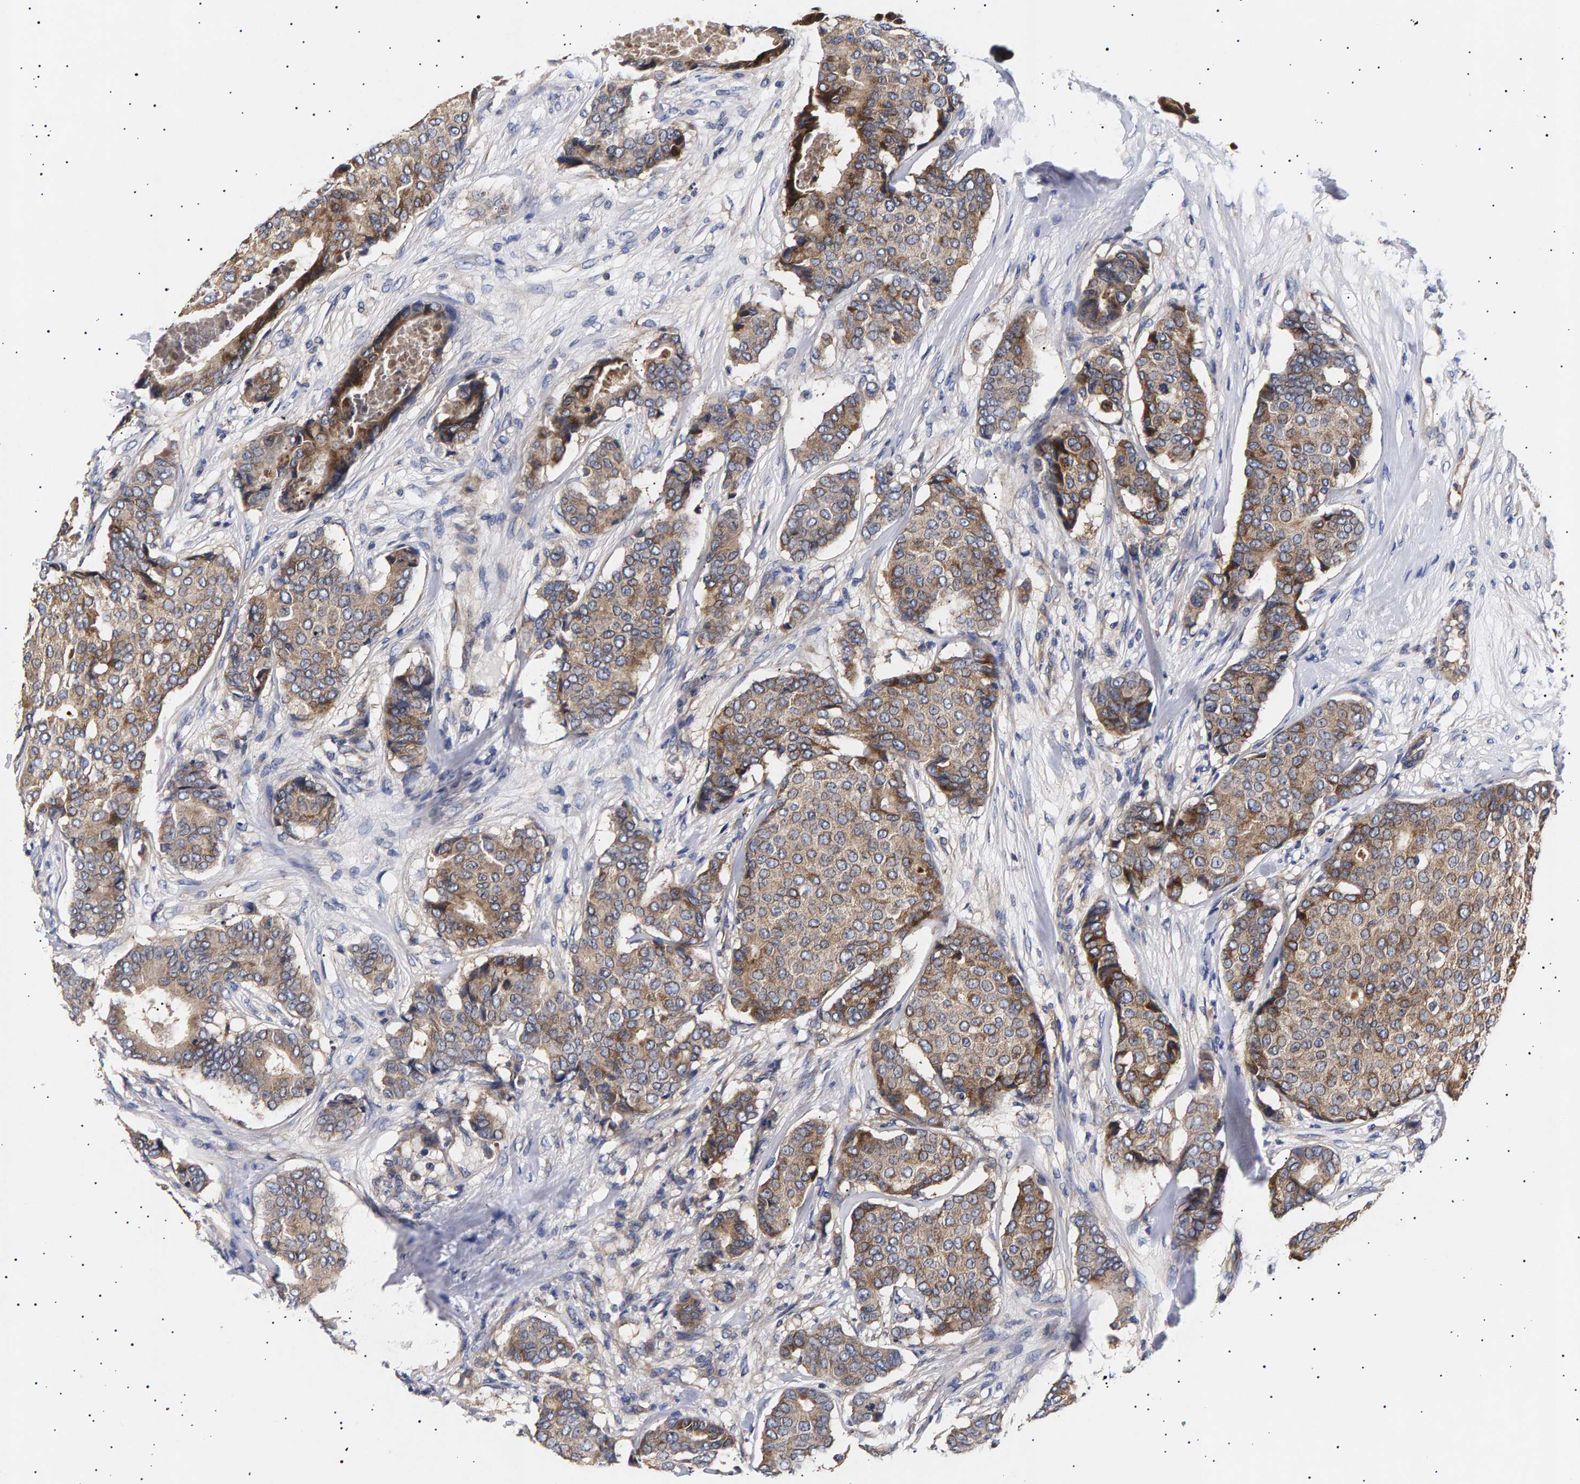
{"staining": {"intensity": "moderate", "quantity": ">75%", "location": "cytoplasmic/membranous"}, "tissue": "breast cancer", "cell_type": "Tumor cells", "image_type": "cancer", "snomed": [{"axis": "morphology", "description": "Duct carcinoma"}, {"axis": "topography", "description": "Breast"}], "caption": "A histopathology image of invasive ductal carcinoma (breast) stained for a protein displays moderate cytoplasmic/membranous brown staining in tumor cells. Nuclei are stained in blue.", "gene": "ANKRD40", "patient": {"sex": "female", "age": 75}}